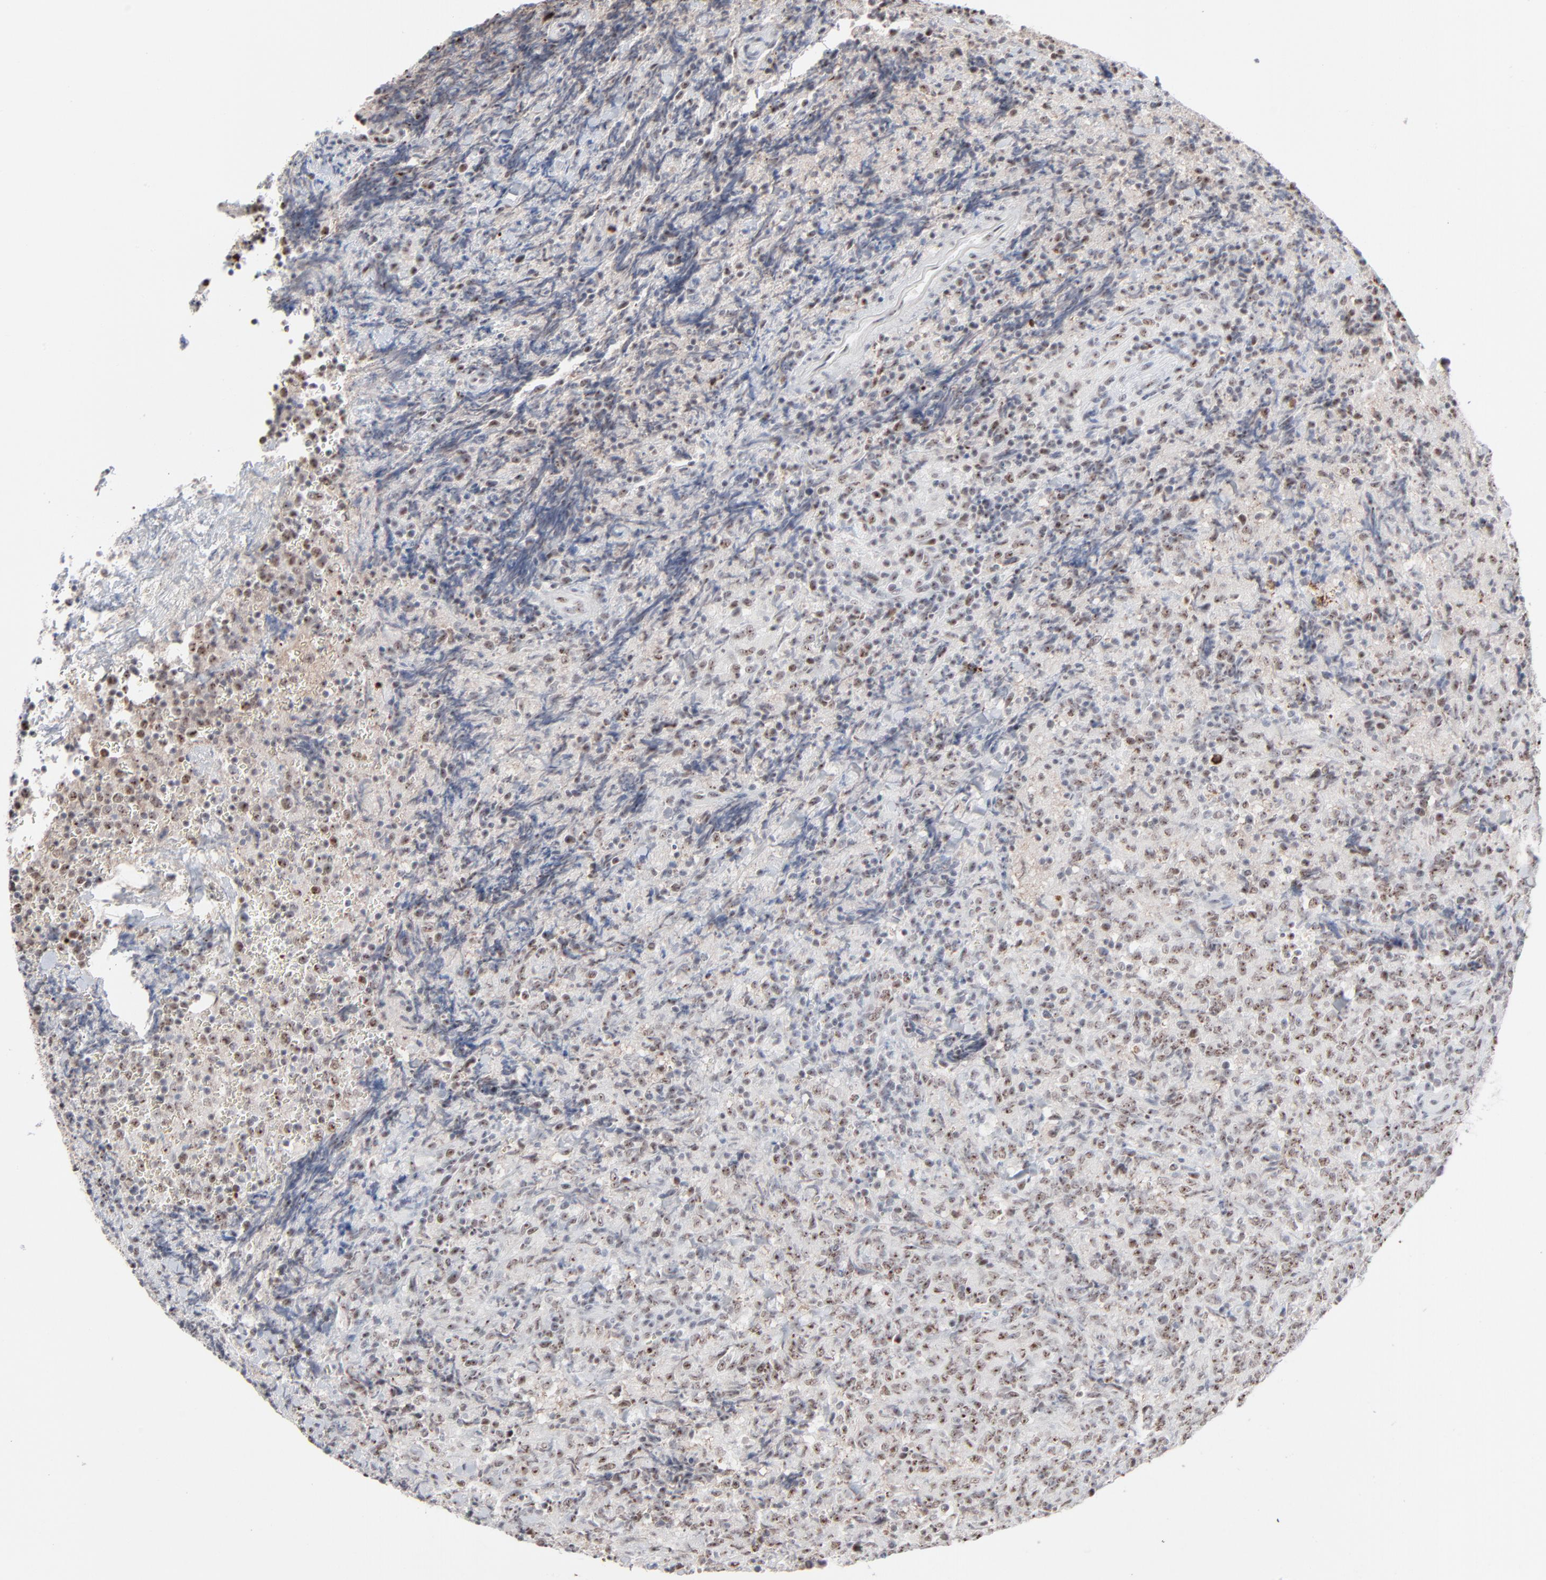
{"staining": {"intensity": "moderate", "quantity": ">75%", "location": "nuclear"}, "tissue": "lymphoma", "cell_type": "Tumor cells", "image_type": "cancer", "snomed": [{"axis": "morphology", "description": "Malignant lymphoma, non-Hodgkin's type, High grade"}, {"axis": "topography", "description": "Tonsil"}], "caption": "IHC (DAB (3,3'-diaminobenzidine)) staining of malignant lymphoma, non-Hodgkin's type (high-grade) displays moderate nuclear protein expression in approximately >75% of tumor cells. Nuclei are stained in blue.", "gene": "MPHOSPH6", "patient": {"sex": "female", "age": 36}}